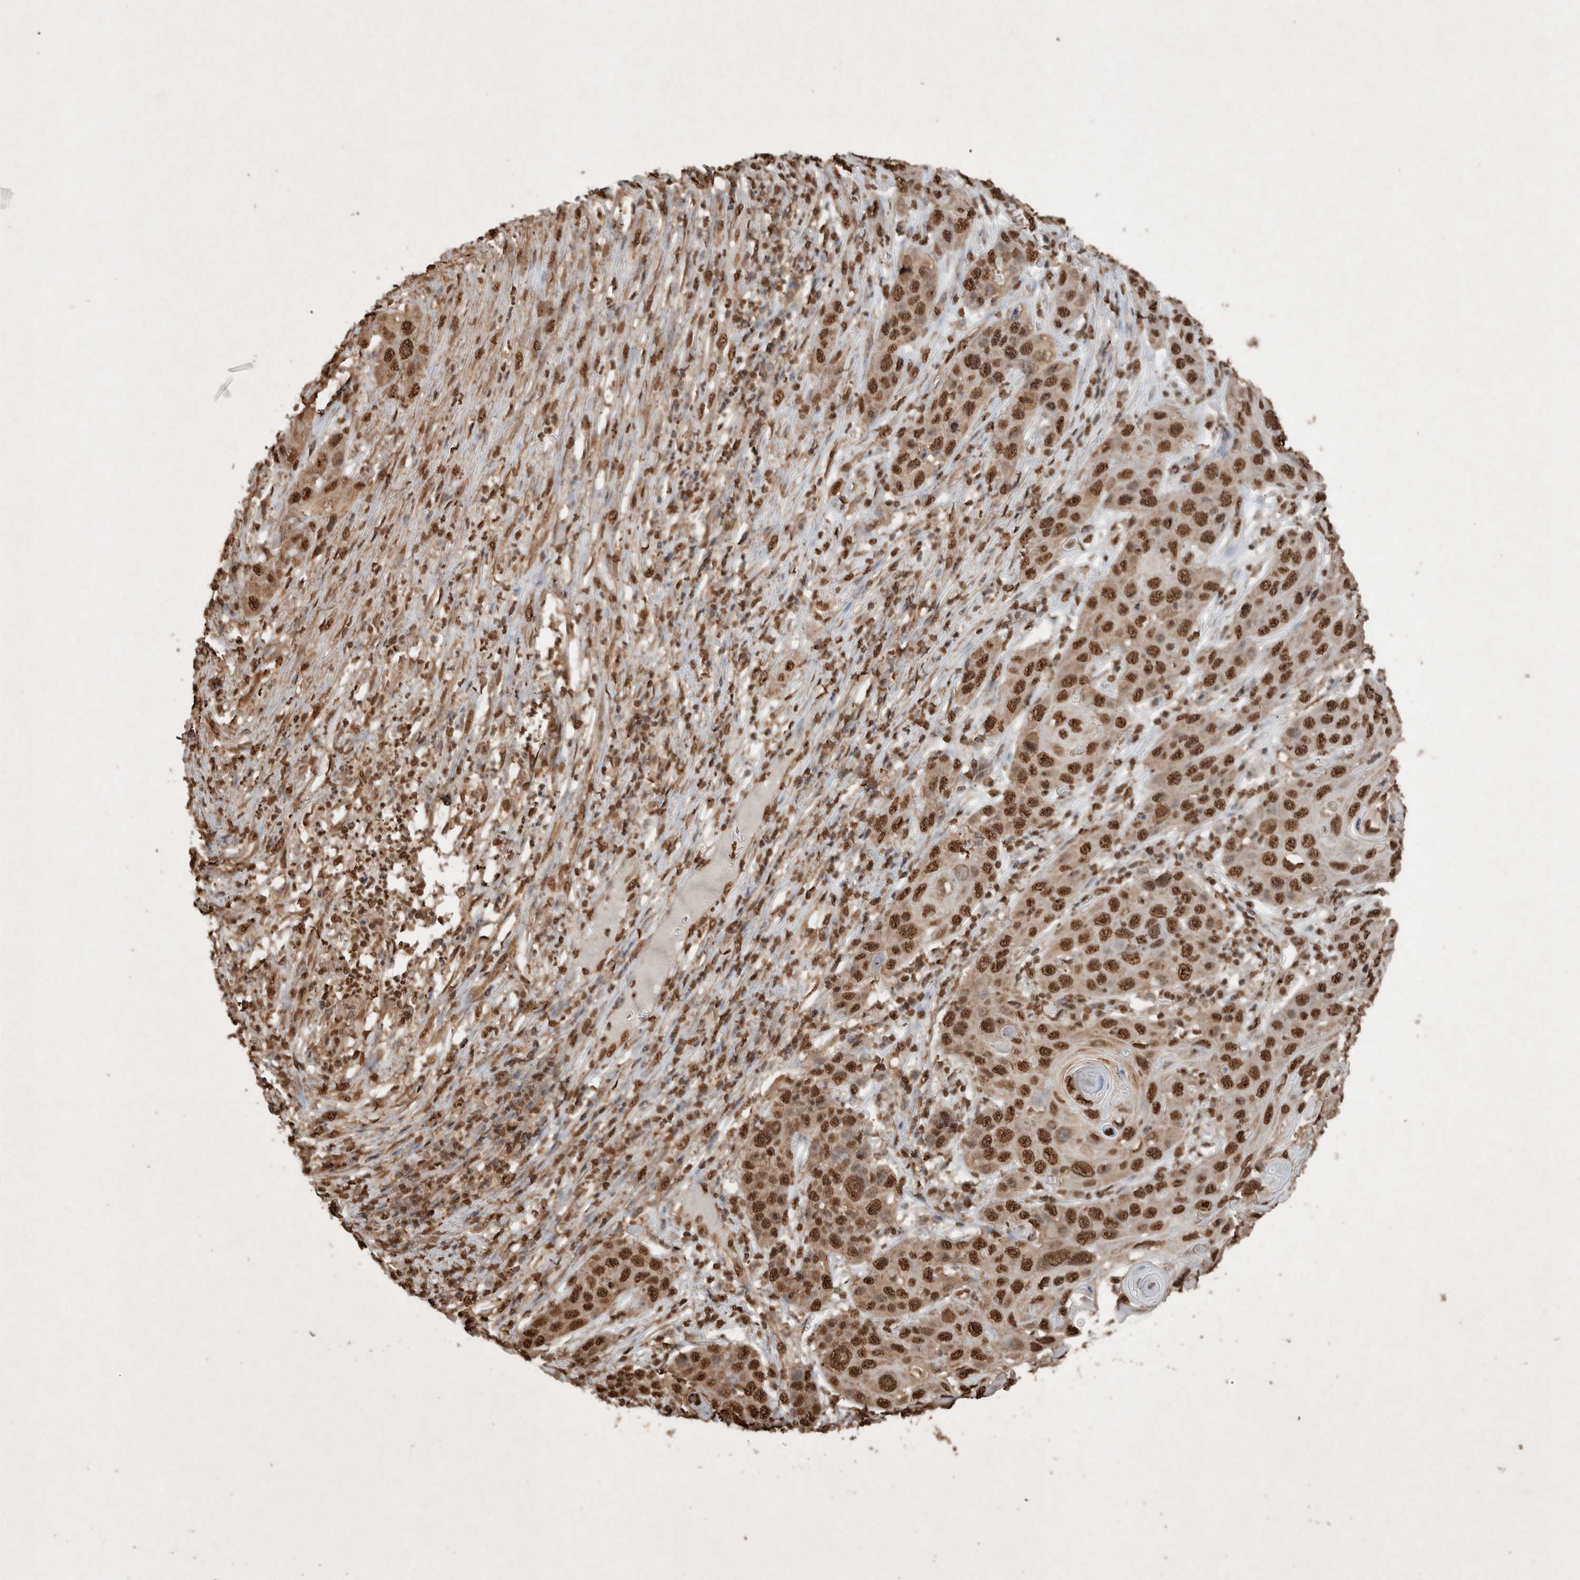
{"staining": {"intensity": "strong", "quantity": ">75%", "location": "nuclear"}, "tissue": "skin cancer", "cell_type": "Tumor cells", "image_type": "cancer", "snomed": [{"axis": "morphology", "description": "Squamous cell carcinoma, NOS"}, {"axis": "topography", "description": "Skin"}], "caption": "Tumor cells demonstrate high levels of strong nuclear staining in about >75% of cells in skin cancer. Using DAB (brown) and hematoxylin (blue) stains, captured at high magnification using brightfield microscopy.", "gene": "FSTL3", "patient": {"sex": "male", "age": 55}}